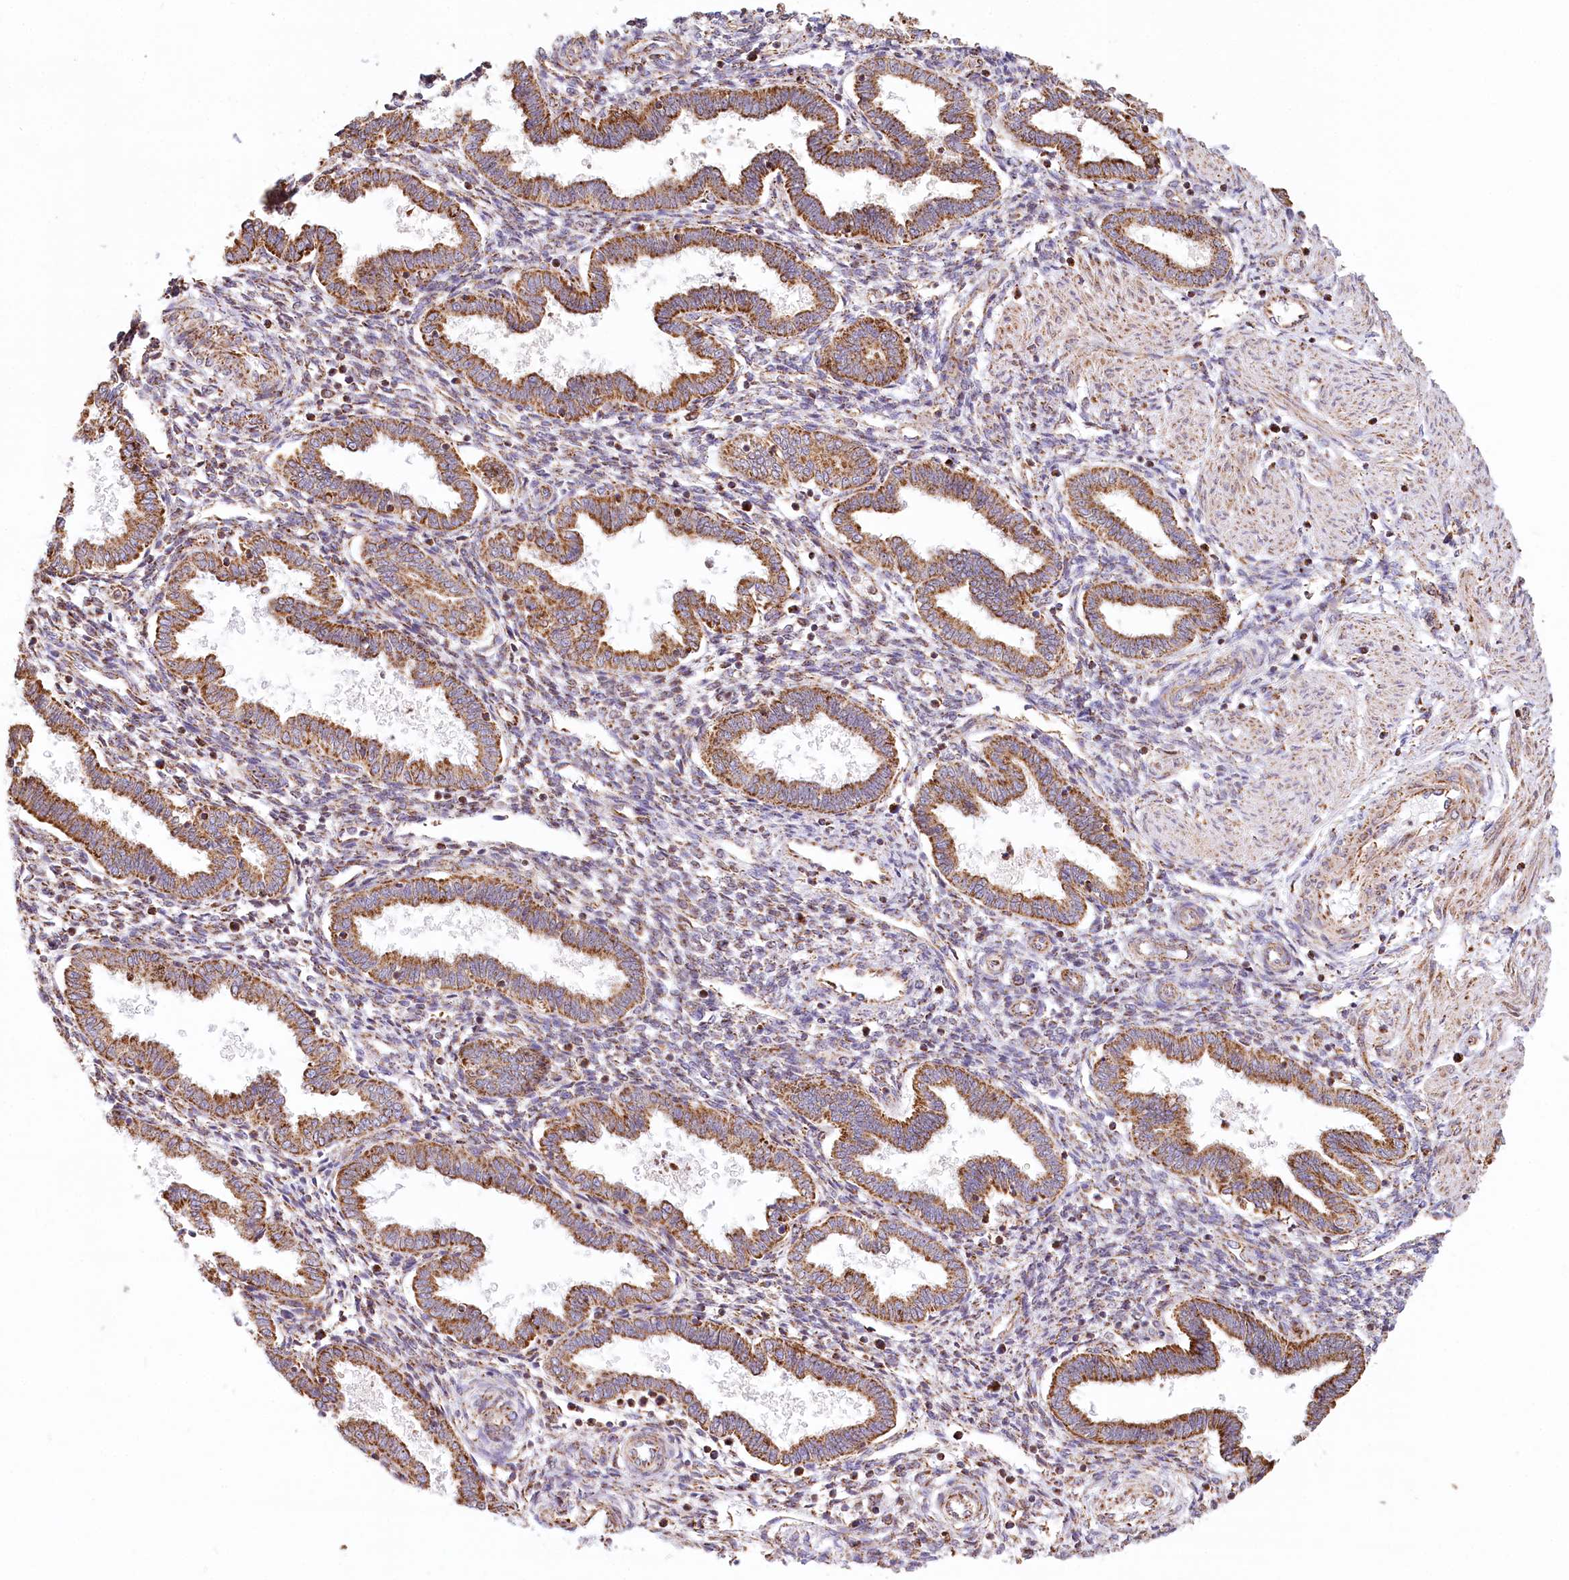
{"staining": {"intensity": "moderate", "quantity": ">75%", "location": "cytoplasmic/membranous"}, "tissue": "endometrium", "cell_type": "Cells in endometrial stroma", "image_type": "normal", "snomed": [{"axis": "morphology", "description": "Normal tissue, NOS"}, {"axis": "topography", "description": "Endometrium"}], "caption": "Brown immunohistochemical staining in benign endometrium demonstrates moderate cytoplasmic/membranous staining in approximately >75% of cells in endometrial stroma. The staining was performed using DAB (3,3'-diaminobenzidine) to visualize the protein expression in brown, while the nuclei were stained in blue with hematoxylin (Magnification: 20x).", "gene": "UMPS", "patient": {"sex": "female", "age": 33}}